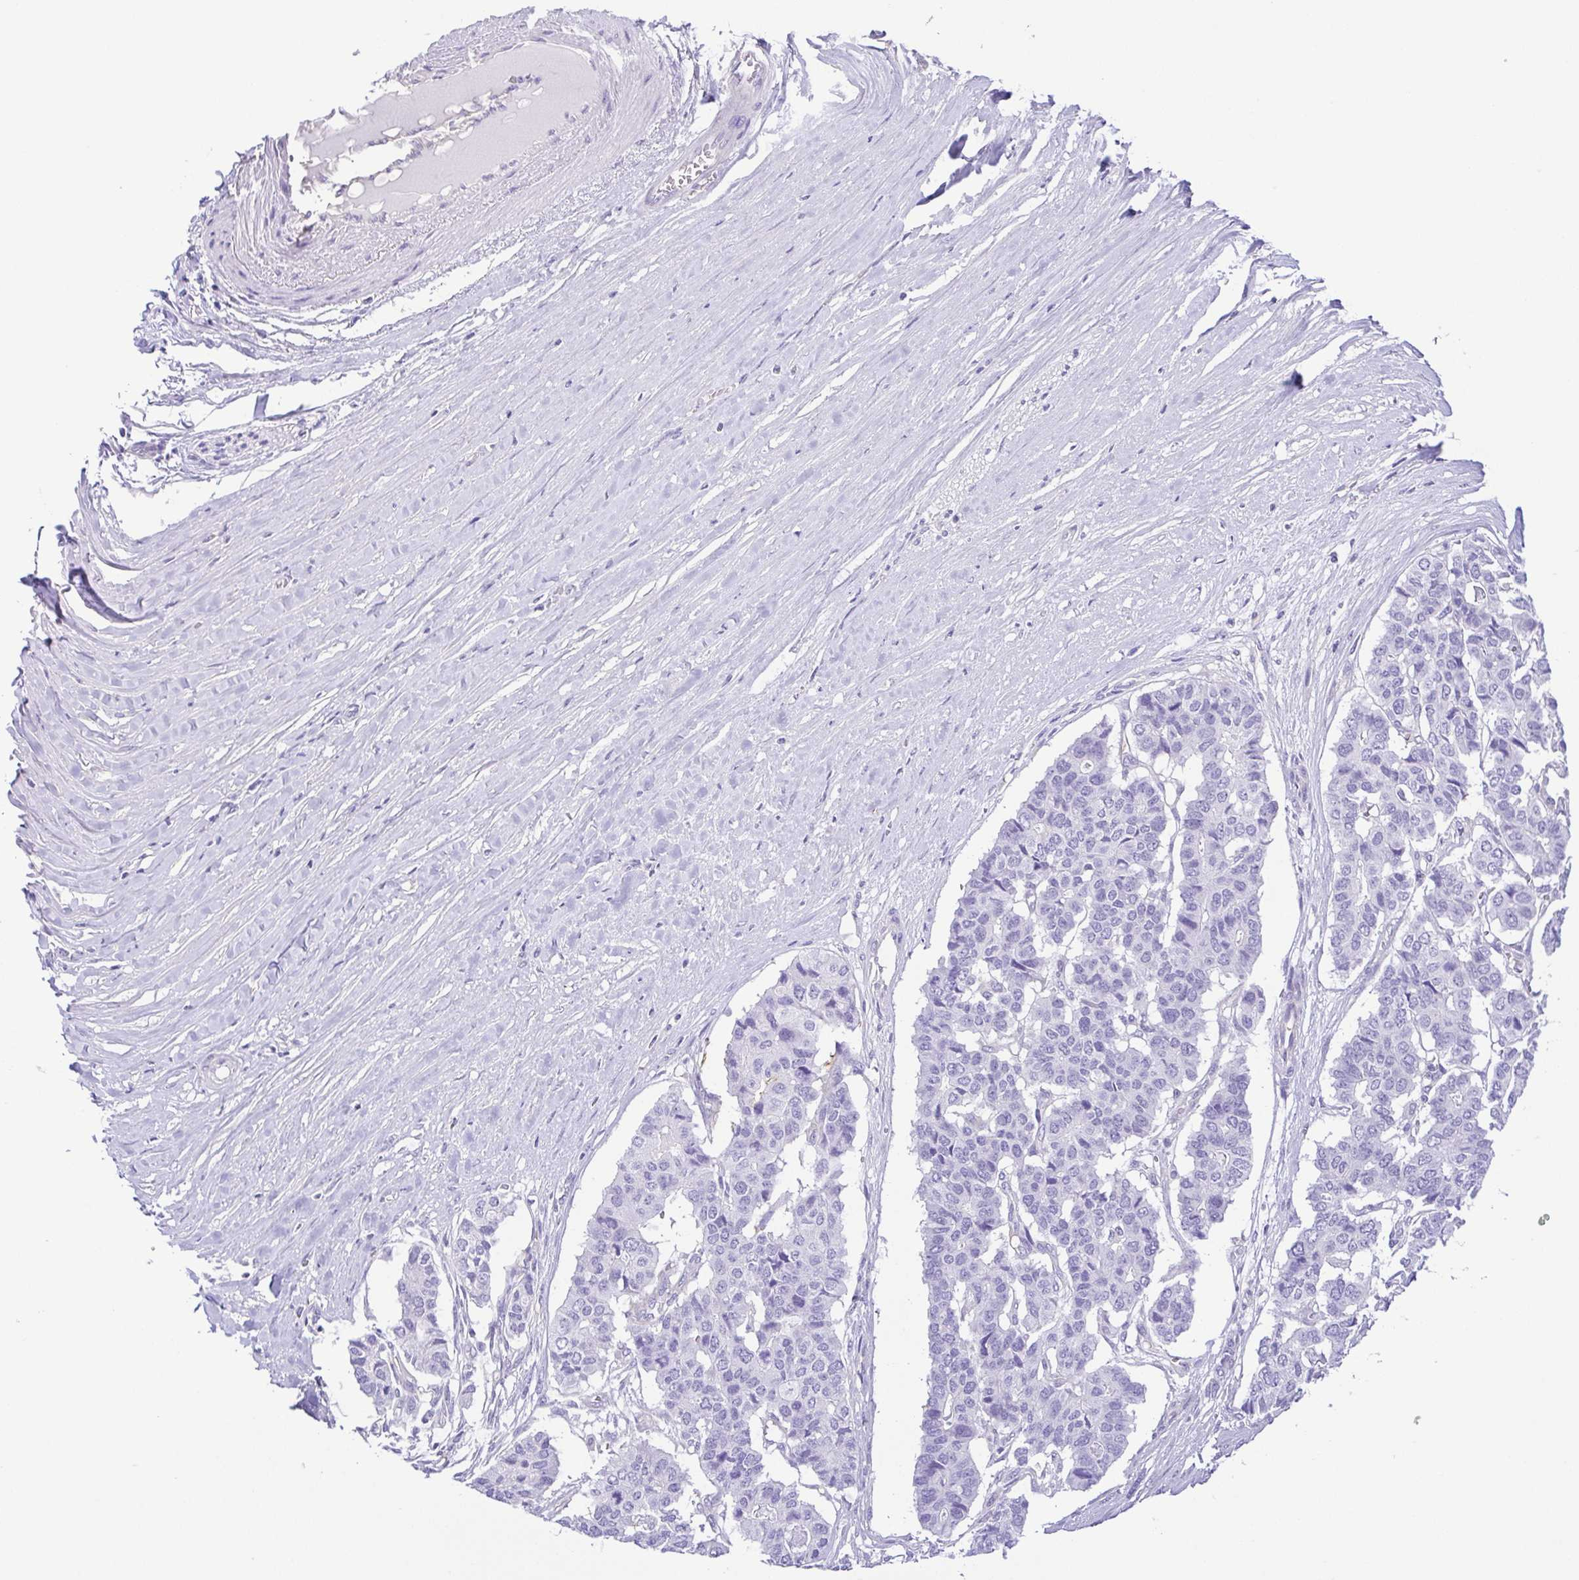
{"staining": {"intensity": "negative", "quantity": "none", "location": "none"}, "tissue": "pancreatic cancer", "cell_type": "Tumor cells", "image_type": "cancer", "snomed": [{"axis": "morphology", "description": "Adenocarcinoma, NOS"}, {"axis": "topography", "description": "Pancreas"}], "caption": "Immunohistochemistry (IHC) image of pancreatic cancer (adenocarcinoma) stained for a protein (brown), which exhibits no staining in tumor cells. (DAB (3,3'-diaminobenzidine) immunohistochemistry visualized using brightfield microscopy, high magnification).", "gene": "EPB42", "patient": {"sex": "male", "age": 50}}